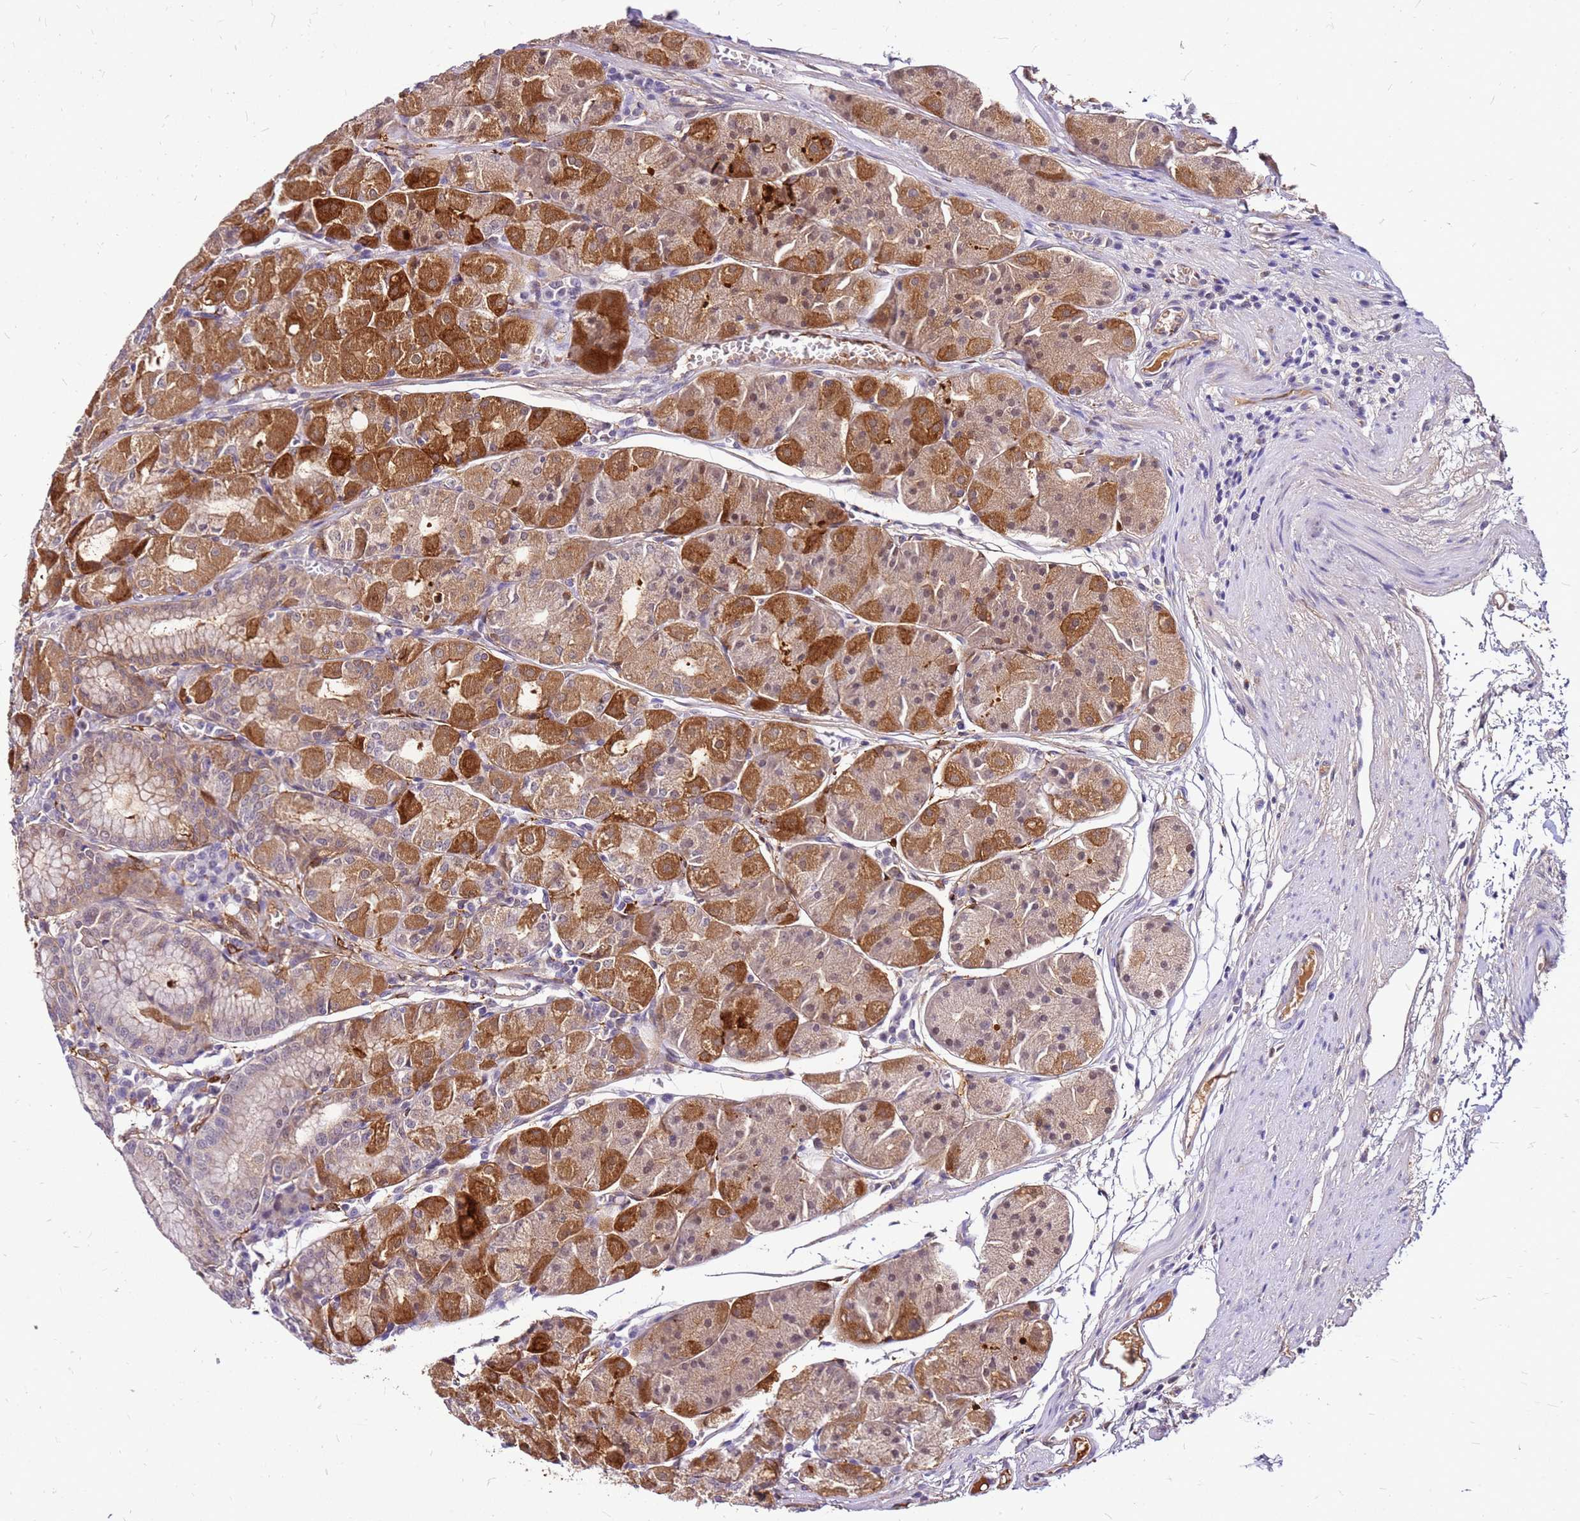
{"staining": {"intensity": "strong", "quantity": ">75%", "location": "cytoplasmic/membranous"}, "tissue": "stomach", "cell_type": "Glandular cells", "image_type": "normal", "snomed": [{"axis": "morphology", "description": "Normal tissue, NOS"}, {"axis": "topography", "description": "Stomach"}], "caption": "DAB immunohistochemical staining of normal human stomach reveals strong cytoplasmic/membranous protein expression in about >75% of glandular cells. The protein of interest is shown in brown color, while the nuclei are stained blue.", "gene": "ALDH1A3", "patient": {"sex": "male", "age": 55}}